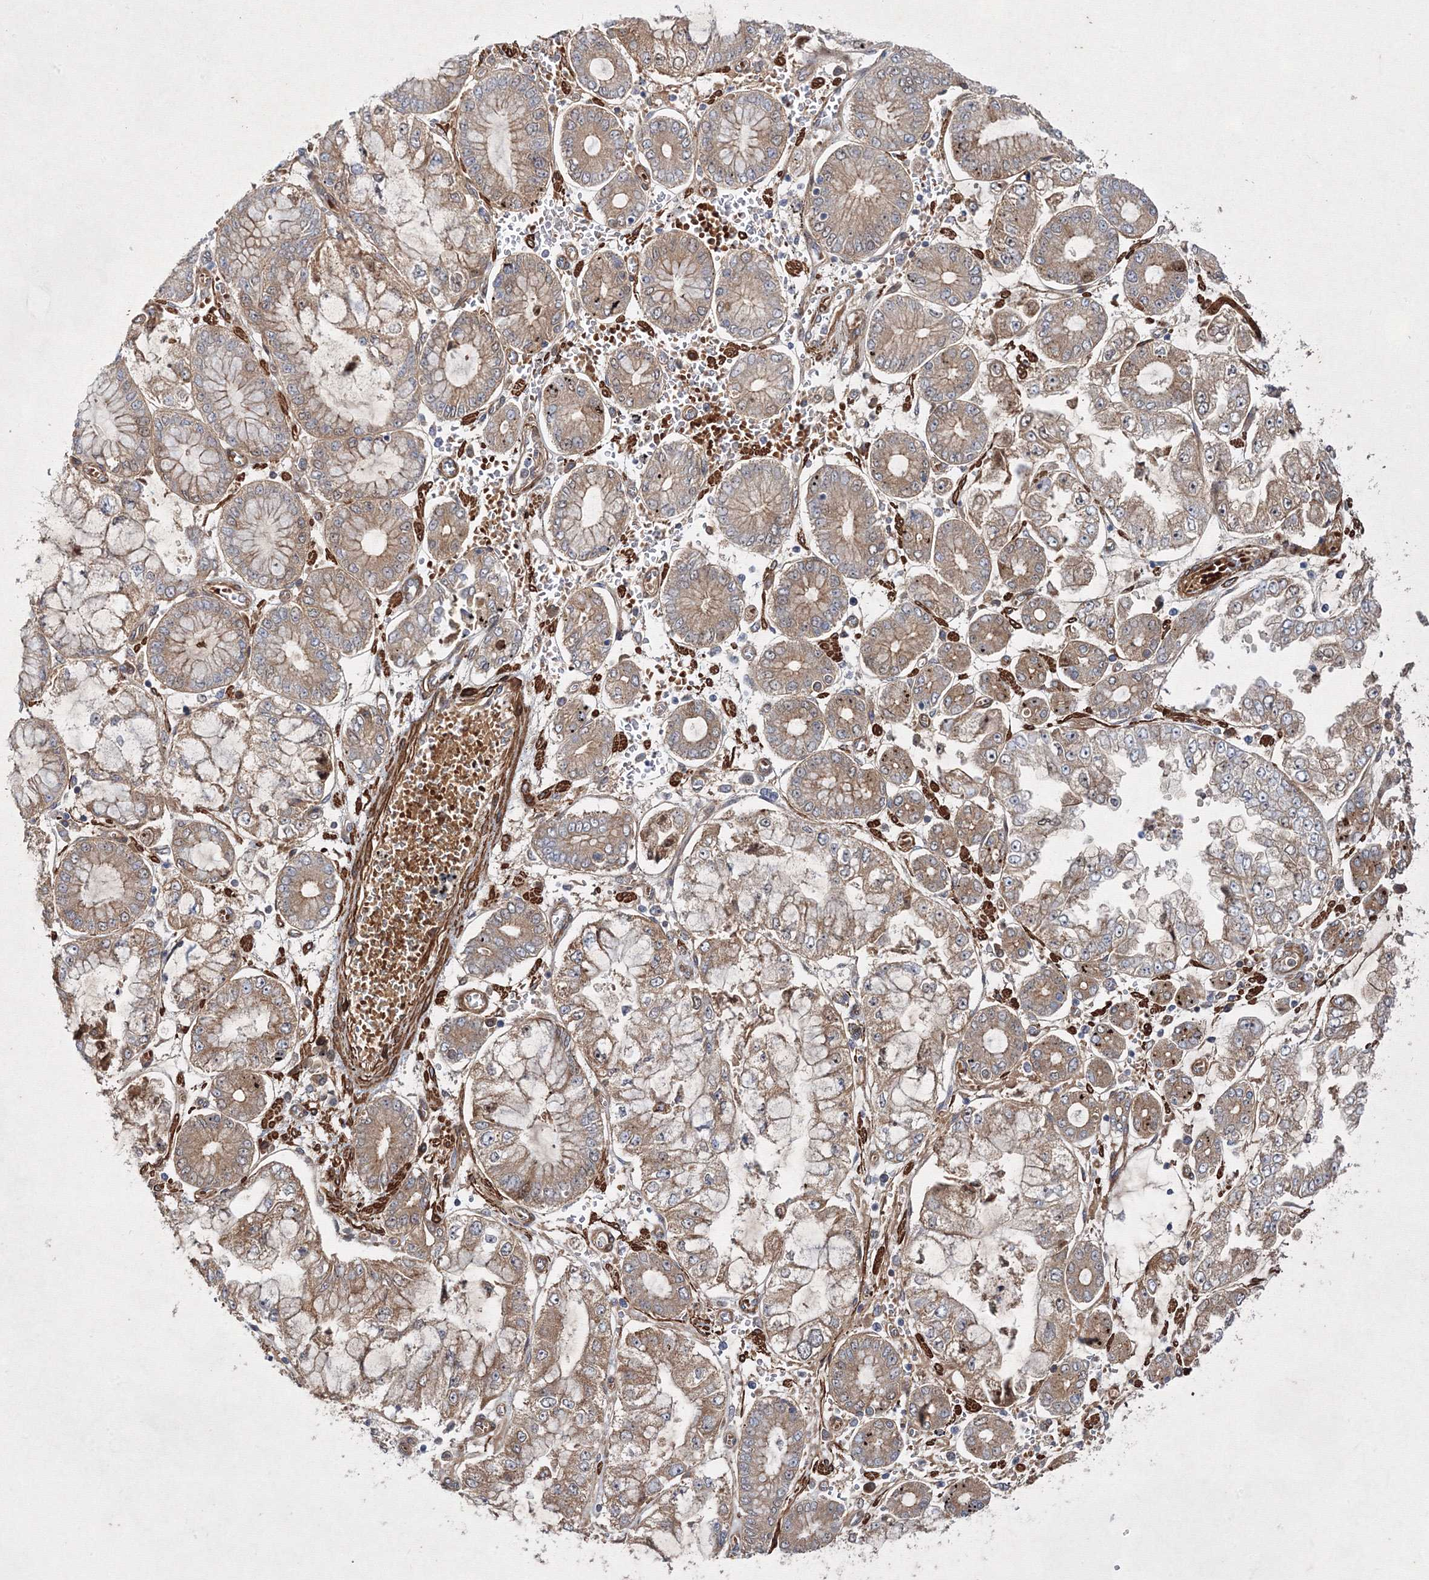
{"staining": {"intensity": "weak", "quantity": ">75%", "location": "cytoplasmic/membranous"}, "tissue": "stomach cancer", "cell_type": "Tumor cells", "image_type": "cancer", "snomed": [{"axis": "morphology", "description": "Adenocarcinoma, NOS"}, {"axis": "topography", "description": "Stomach"}], "caption": "Protein expression analysis of human adenocarcinoma (stomach) reveals weak cytoplasmic/membranous staining in about >75% of tumor cells.", "gene": "GFM1", "patient": {"sex": "male", "age": 76}}